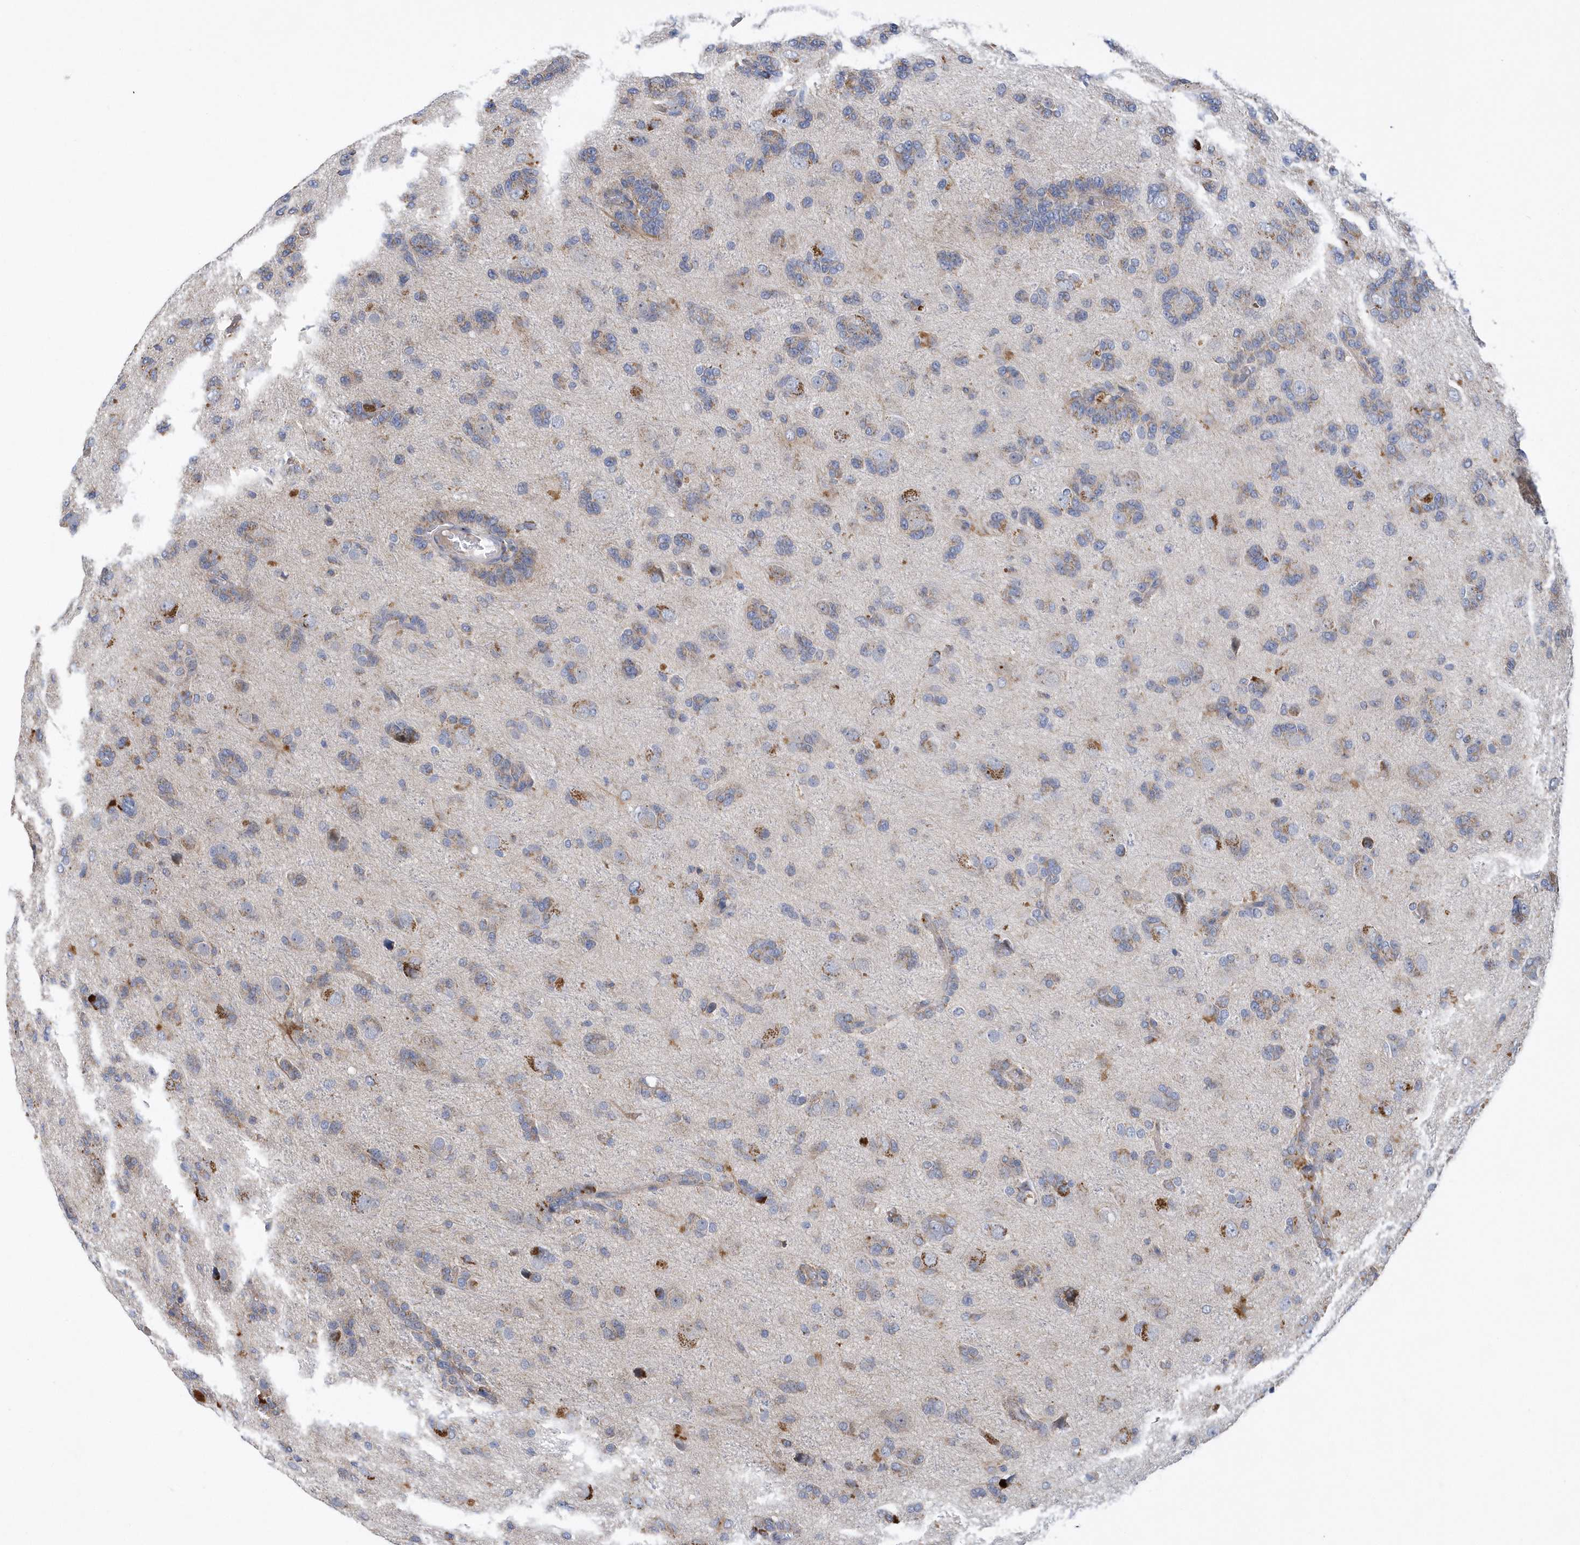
{"staining": {"intensity": "moderate", "quantity": "<25%", "location": "cytoplasmic/membranous"}, "tissue": "glioma", "cell_type": "Tumor cells", "image_type": "cancer", "snomed": [{"axis": "morphology", "description": "Glioma, malignant, High grade"}, {"axis": "topography", "description": "Brain"}], "caption": "Glioma stained for a protein demonstrates moderate cytoplasmic/membranous positivity in tumor cells. The protein of interest is stained brown, and the nuclei are stained in blue (DAB (3,3'-diaminobenzidine) IHC with brightfield microscopy, high magnification).", "gene": "VWA5B2", "patient": {"sex": "female", "age": 59}}